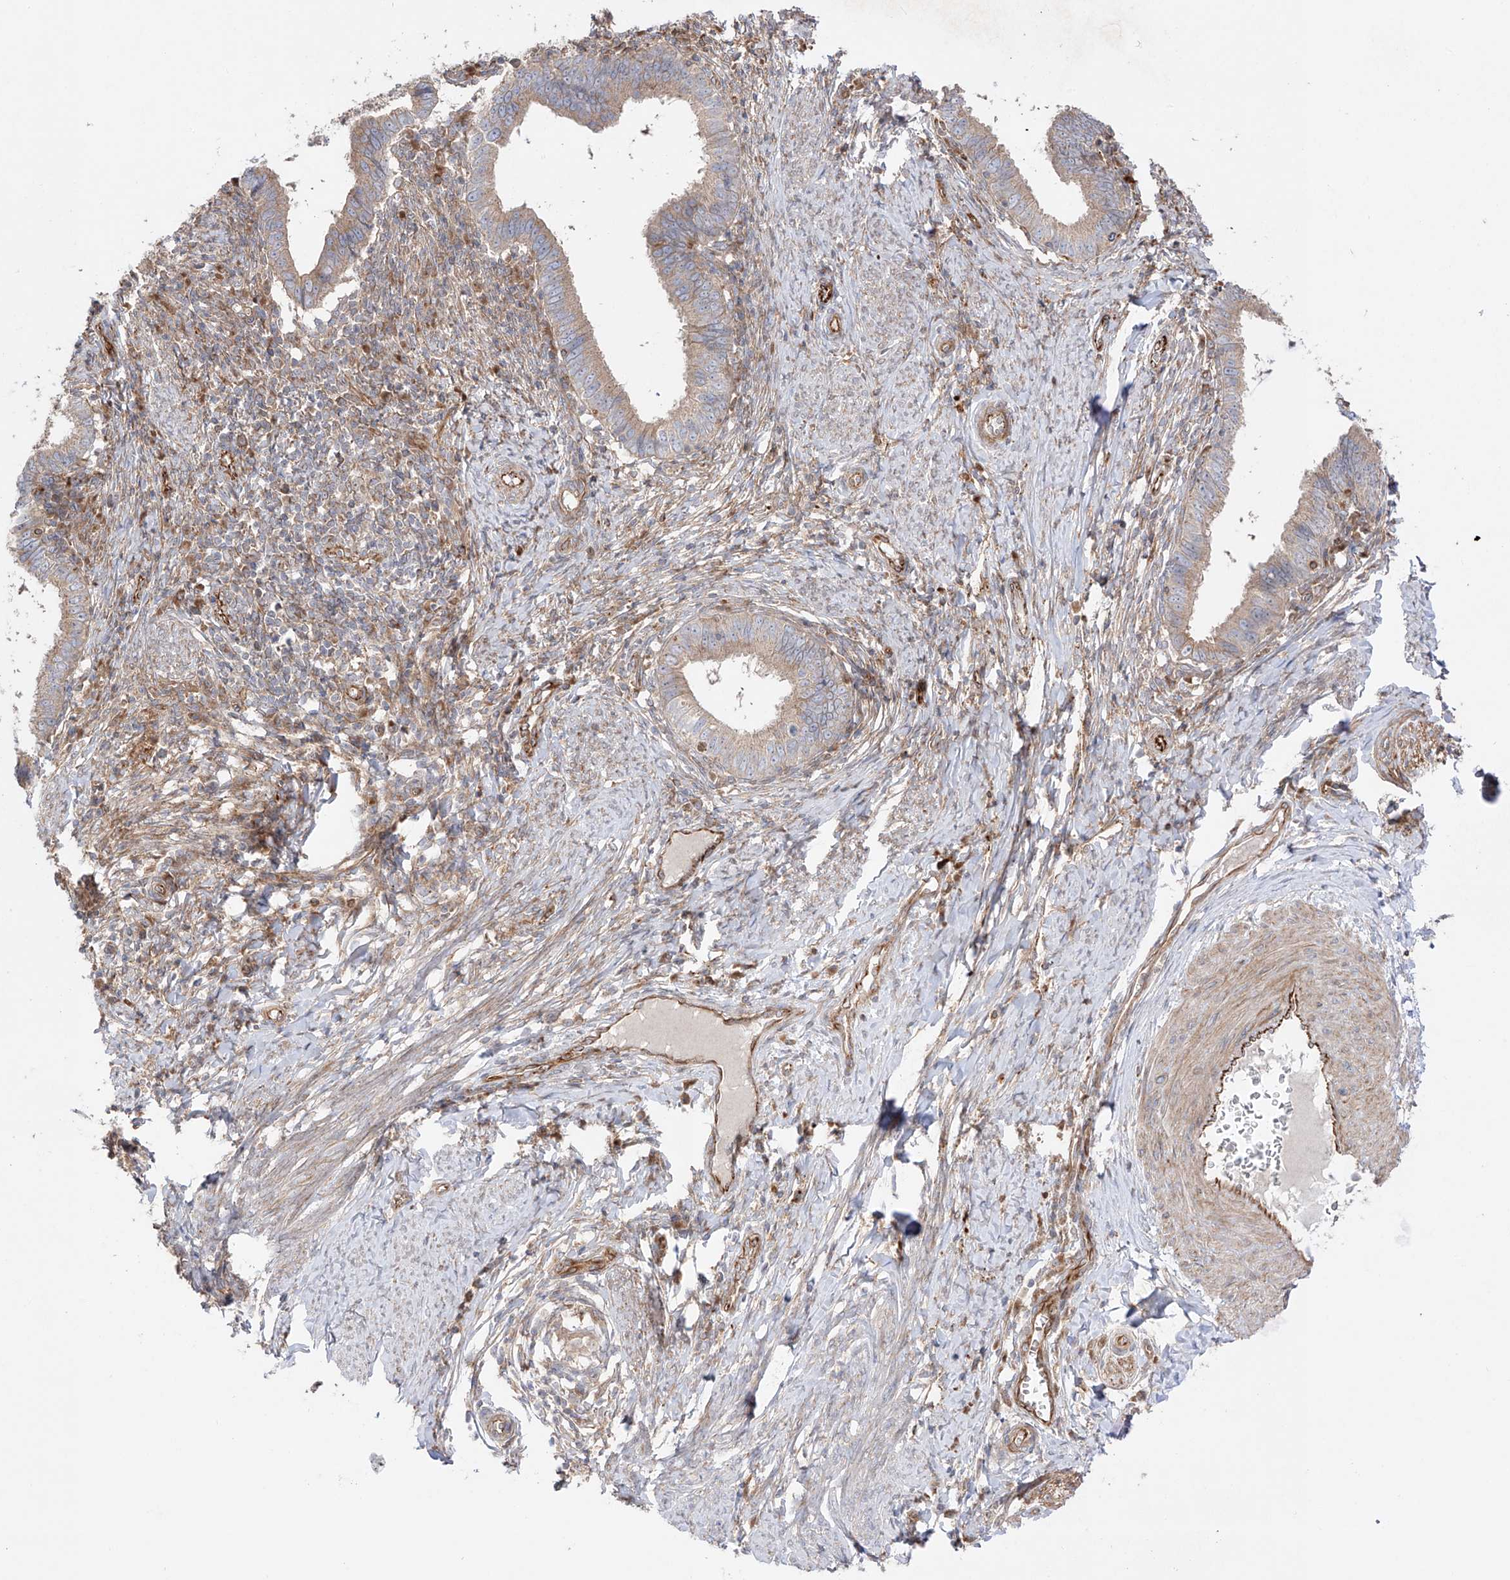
{"staining": {"intensity": "weak", "quantity": ">75%", "location": "cytoplasmic/membranous"}, "tissue": "cervical cancer", "cell_type": "Tumor cells", "image_type": "cancer", "snomed": [{"axis": "morphology", "description": "Adenocarcinoma, NOS"}, {"axis": "topography", "description": "Cervix"}], "caption": "Immunohistochemical staining of cervical cancer (adenocarcinoma) displays low levels of weak cytoplasmic/membranous protein expression in about >75% of tumor cells.", "gene": "YKT6", "patient": {"sex": "female", "age": 36}}